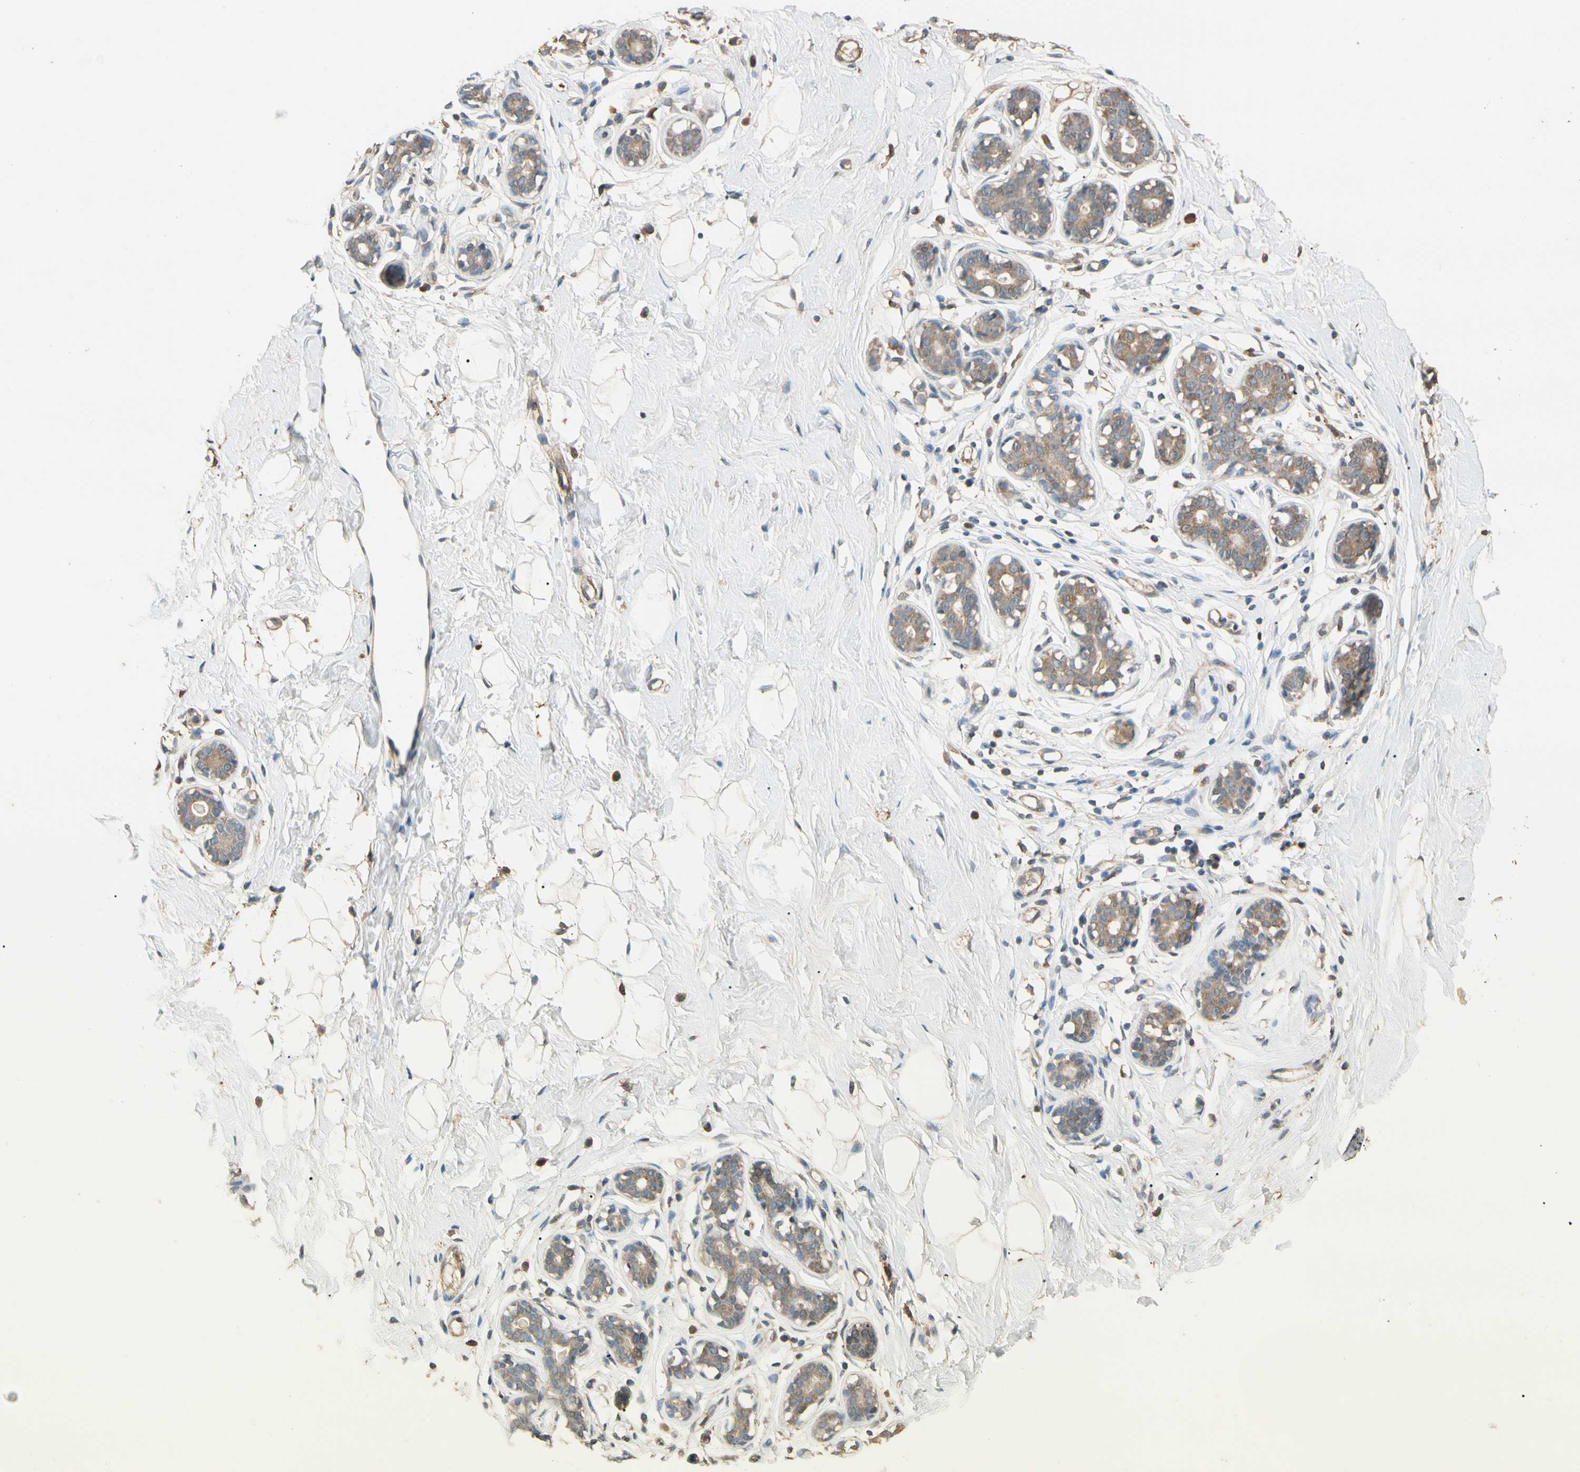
{"staining": {"intensity": "weak", "quantity": "25%-75%", "location": "cytoplasmic/membranous"}, "tissue": "breast", "cell_type": "Adipocytes", "image_type": "normal", "snomed": [{"axis": "morphology", "description": "Normal tissue, NOS"}, {"axis": "topography", "description": "Breast"}], "caption": "Immunohistochemistry (IHC) image of normal breast: human breast stained using immunohistochemistry (IHC) reveals low levels of weak protein expression localized specifically in the cytoplasmic/membranous of adipocytes, appearing as a cytoplasmic/membranous brown color.", "gene": "CDH6", "patient": {"sex": "female", "age": 23}}